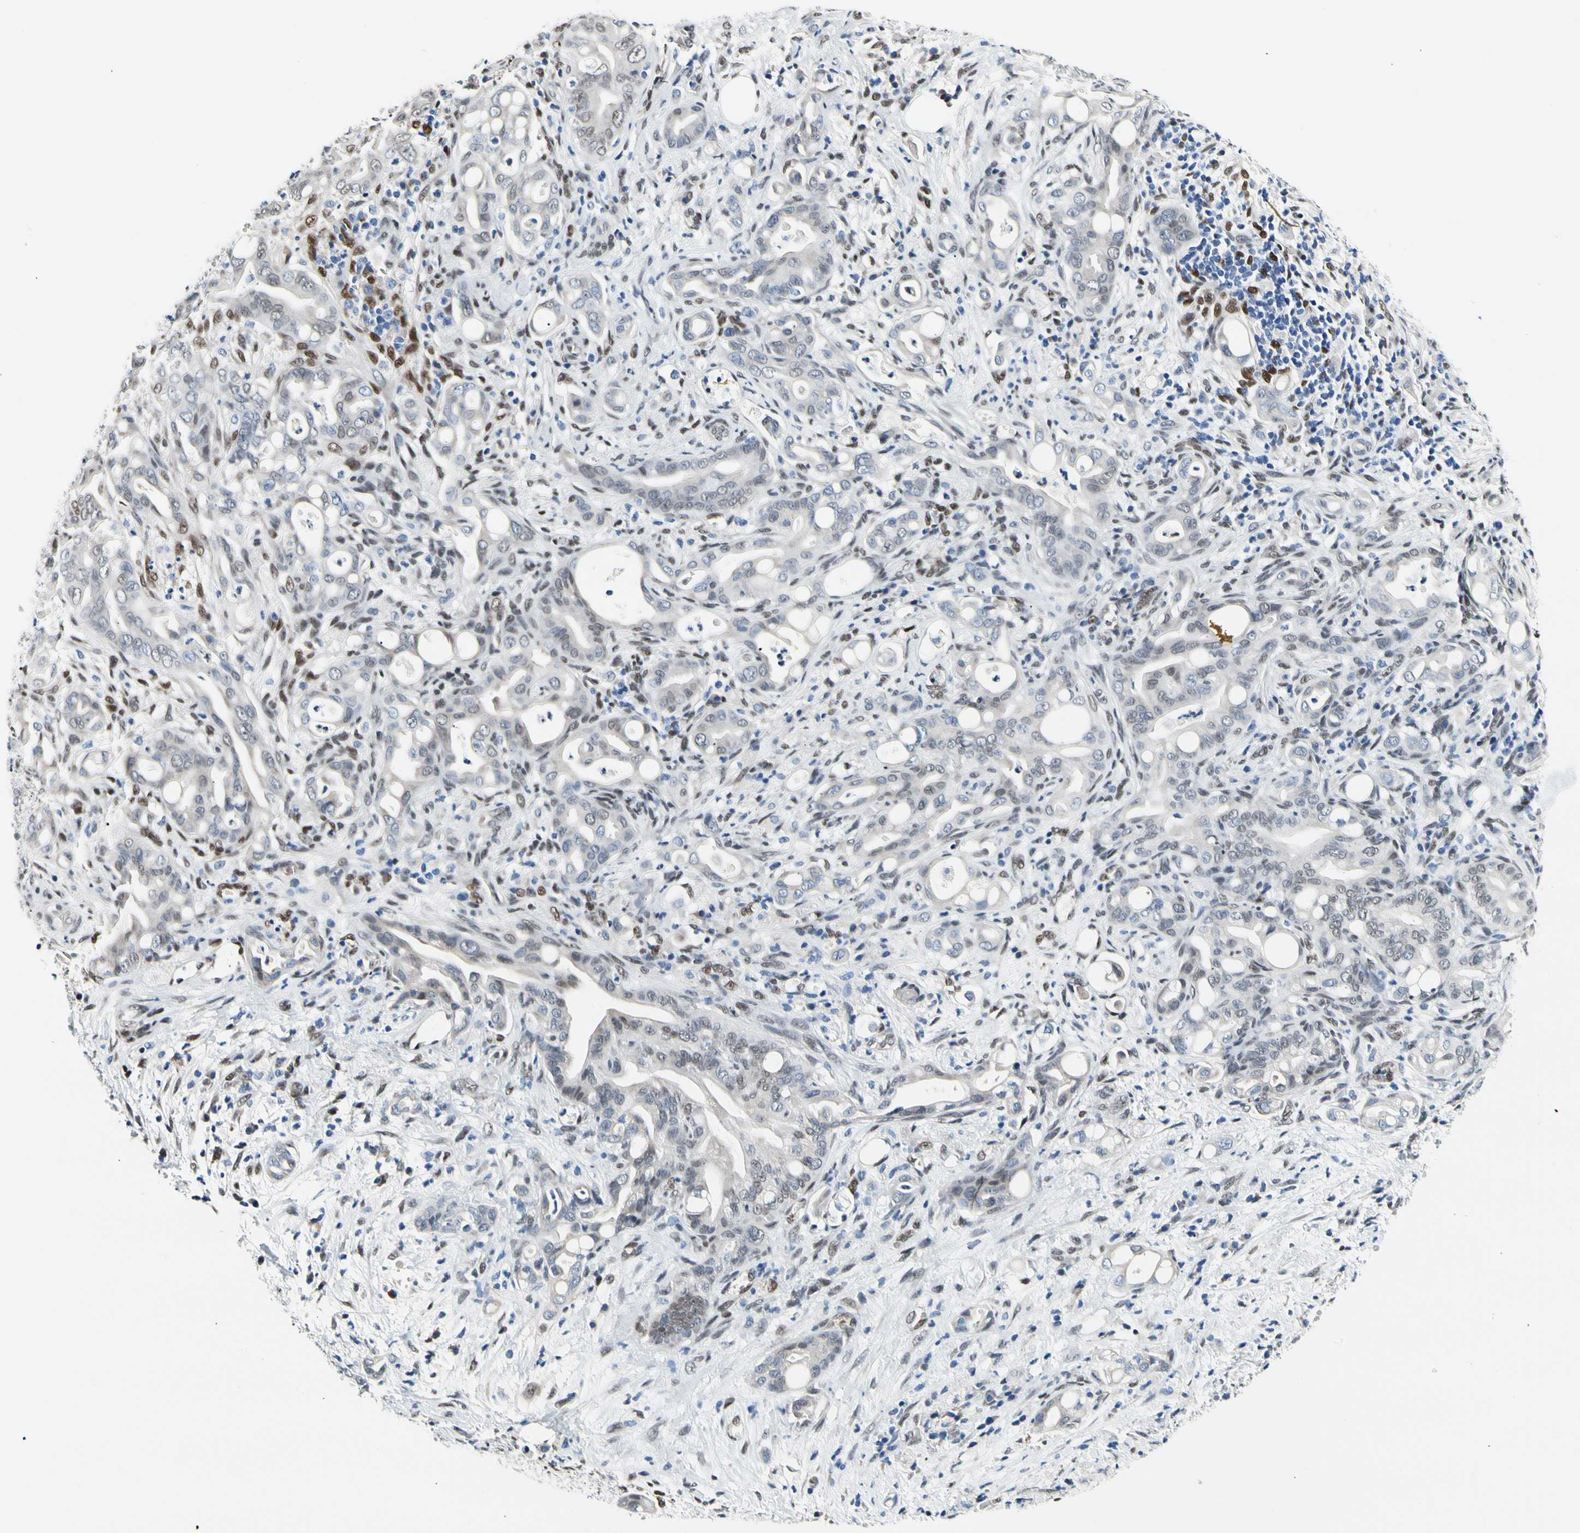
{"staining": {"intensity": "weak", "quantity": "25%-75%", "location": "nuclear"}, "tissue": "liver cancer", "cell_type": "Tumor cells", "image_type": "cancer", "snomed": [{"axis": "morphology", "description": "Cholangiocarcinoma"}, {"axis": "topography", "description": "Liver"}], "caption": "Liver cholangiocarcinoma stained for a protein reveals weak nuclear positivity in tumor cells.", "gene": "NFIA", "patient": {"sex": "female", "age": 68}}